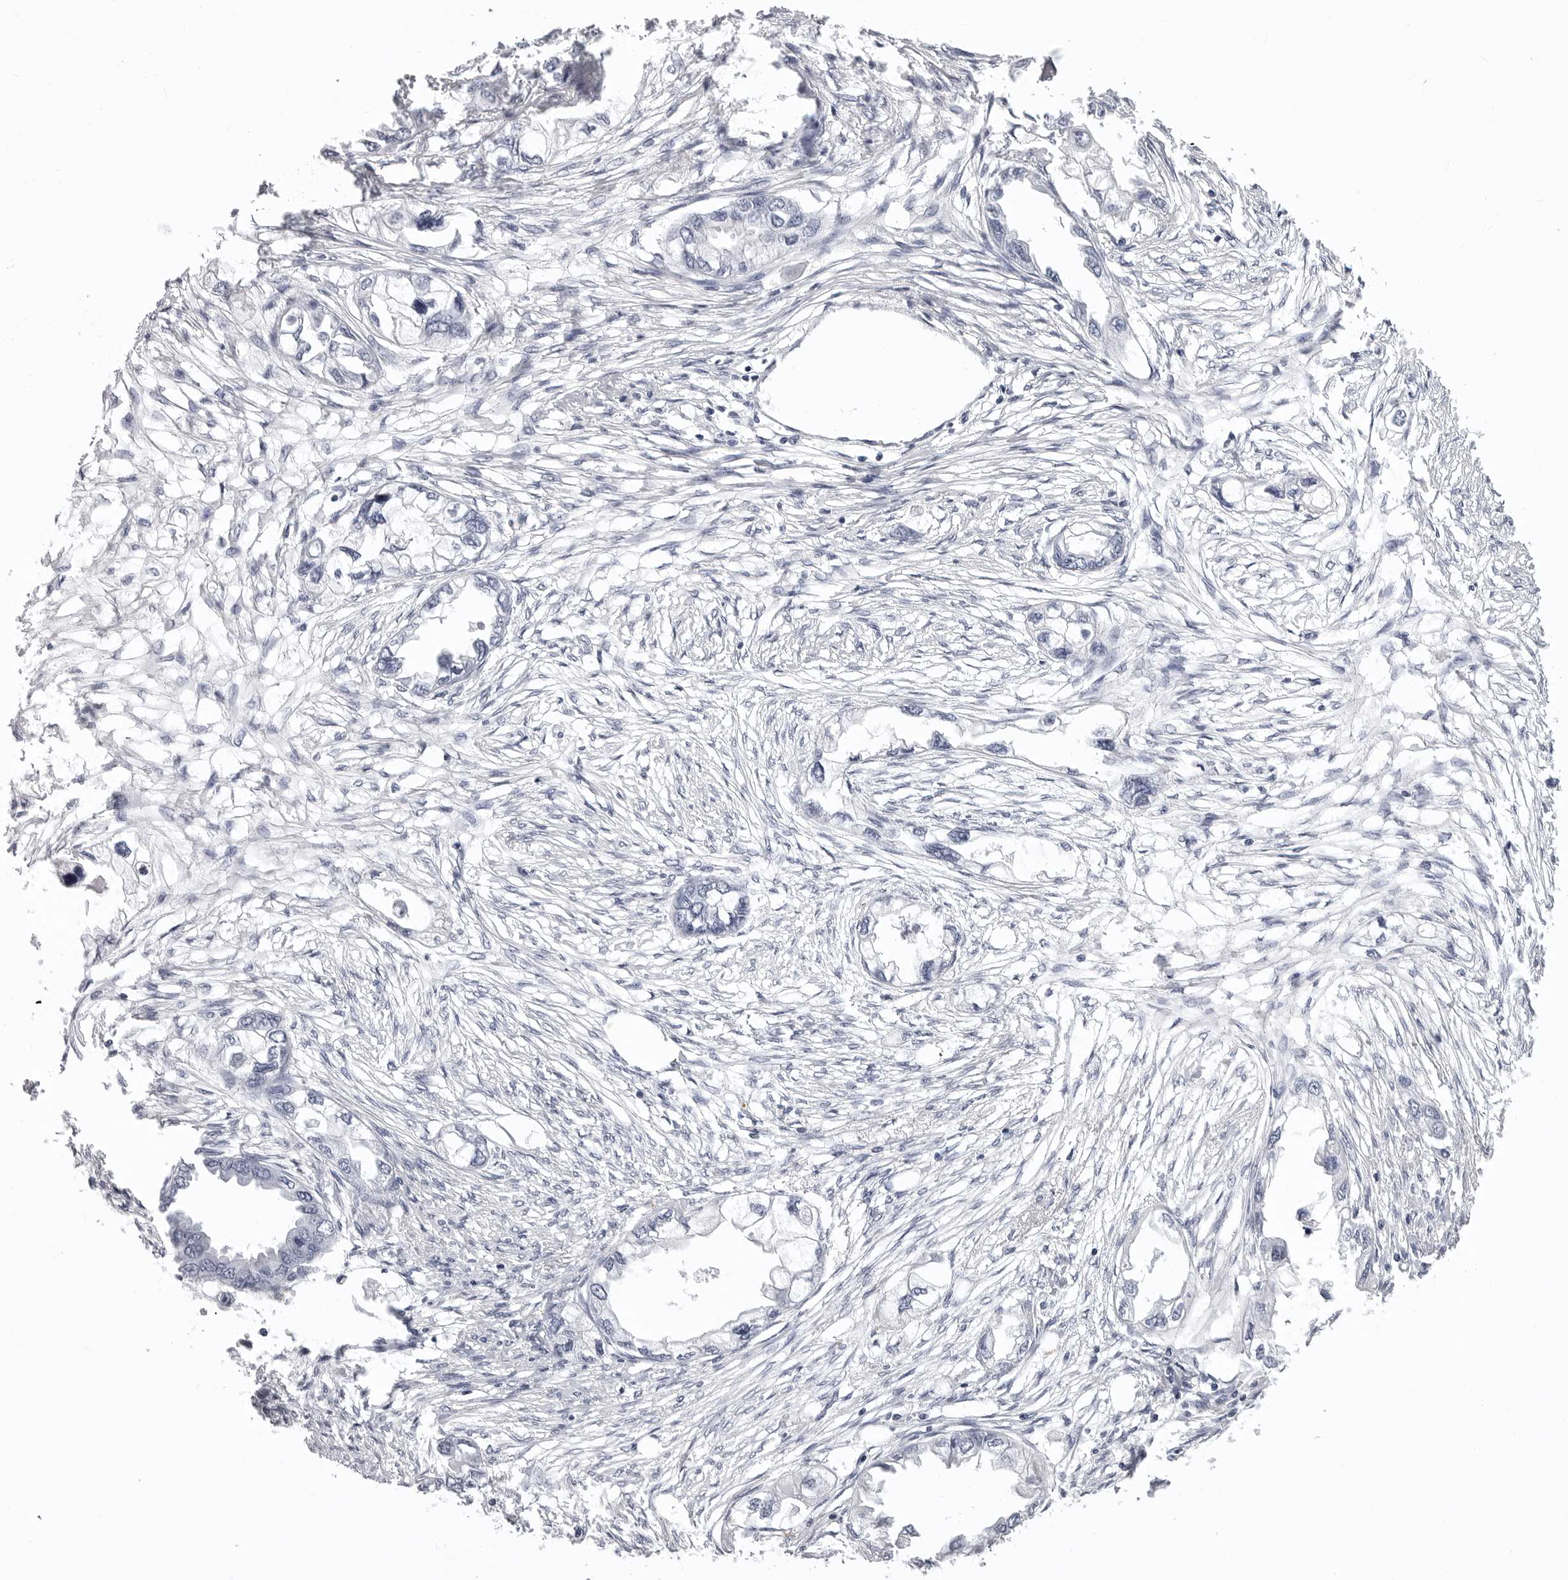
{"staining": {"intensity": "negative", "quantity": "none", "location": "none"}, "tissue": "endometrial cancer", "cell_type": "Tumor cells", "image_type": "cancer", "snomed": [{"axis": "morphology", "description": "Adenocarcinoma, NOS"}, {"axis": "morphology", "description": "Adenocarcinoma, metastatic, NOS"}, {"axis": "topography", "description": "Adipose tissue"}, {"axis": "topography", "description": "Endometrium"}], "caption": "DAB (3,3'-diaminobenzidine) immunohistochemical staining of human endometrial metastatic adenocarcinoma exhibits no significant positivity in tumor cells. (DAB immunohistochemistry (IHC) visualized using brightfield microscopy, high magnification).", "gene": "LGALS4", "patient": {"sex": "female", "age": 67}}